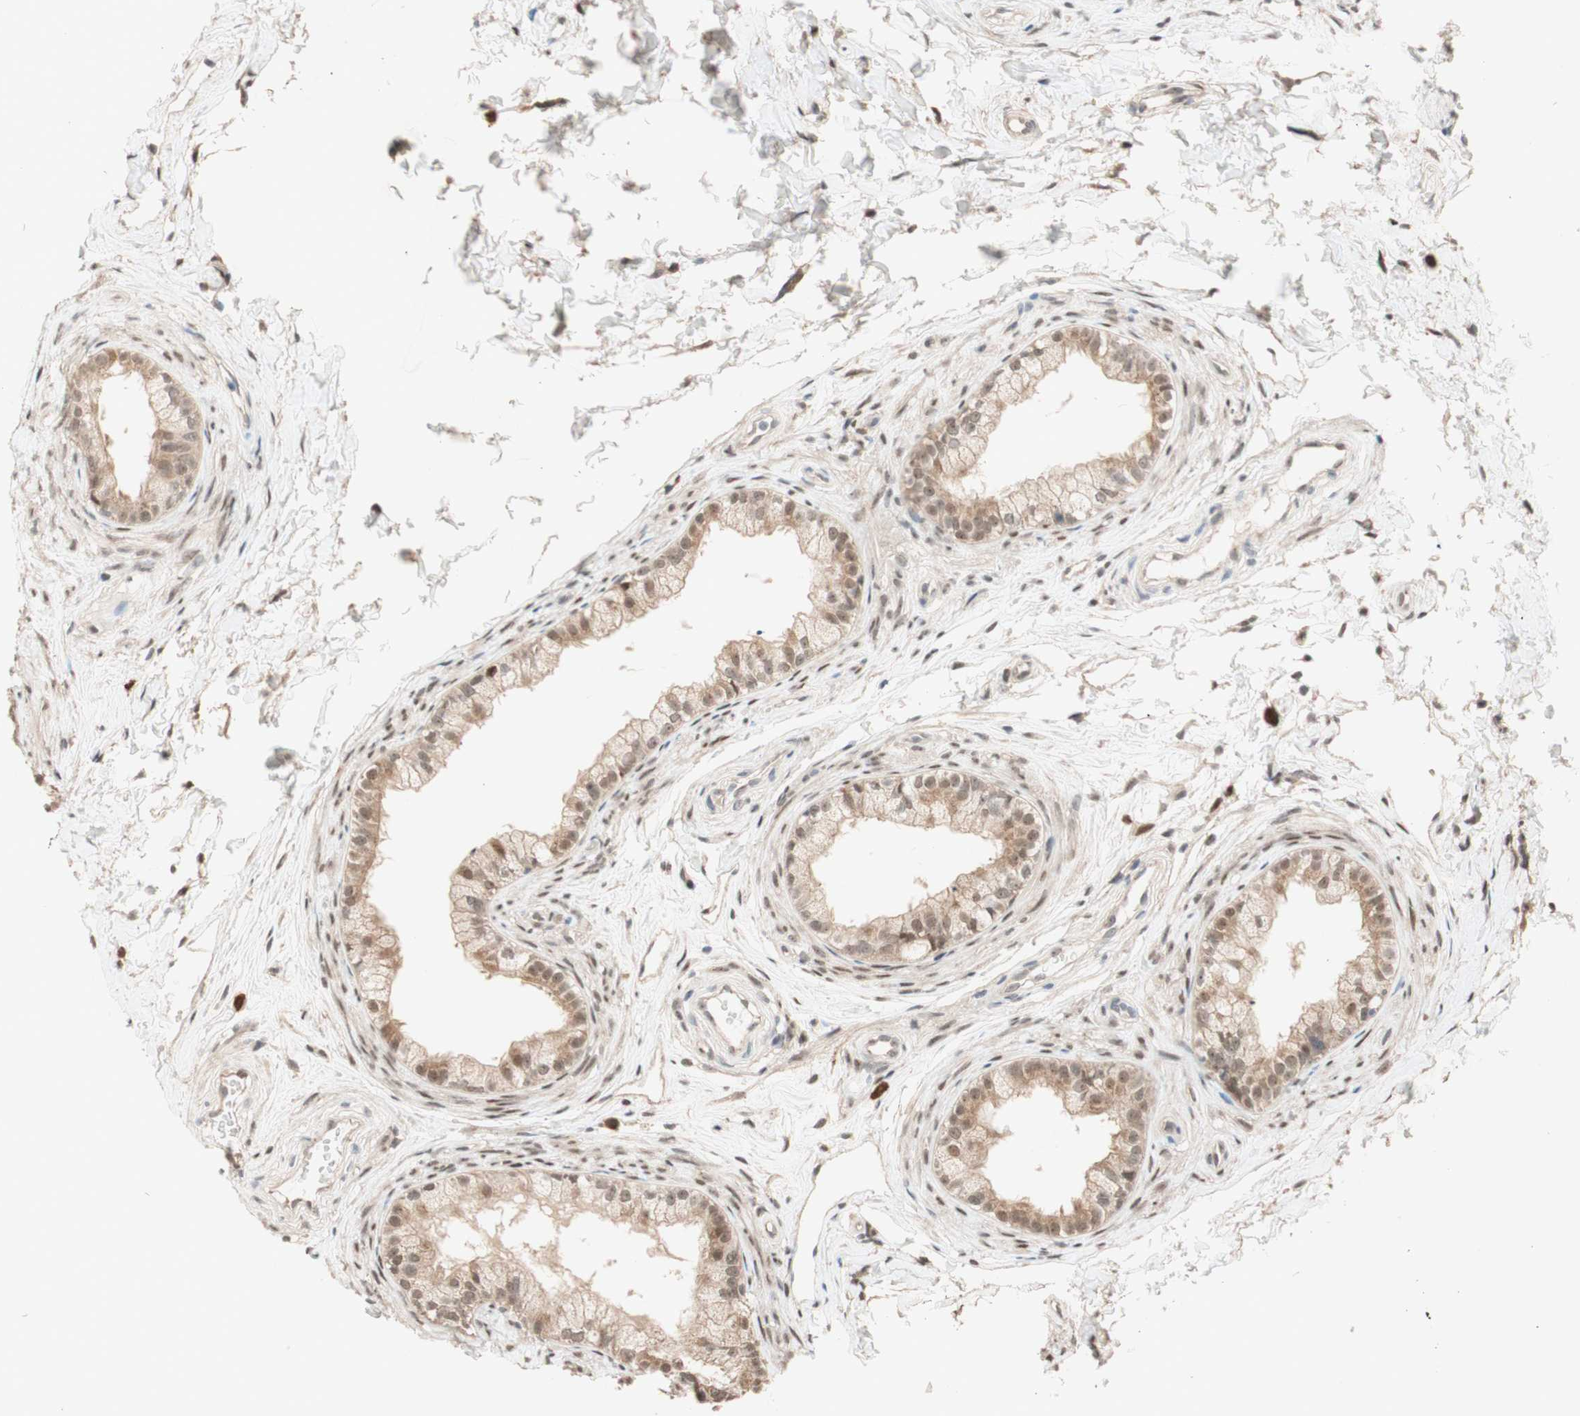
{"staining": {"intensity": "moderate", "quantity": ">75%", "location": "cytoplasmic/membranous"}, "tissue": "epididymis", "cell_type": "Glandular cells", "image_type": "normal", "snomed": [{"axis": "morphology", "description": "Normal tissue, NOS"}, {"axis": "topography", "description": "Epididymis"}], "caption": "A brown stain shows moderate cytoplasmic/membranous expression of a protein in glandular cells of benign human epididymis. Using DAB (3,3'-diaminobenzidine) (brown) and hematoxylin (blue) stains, captured at high magnification using brightfield microscopy.", "gene": "CCNC", "patient": {"sex": "male", "age": 56}}